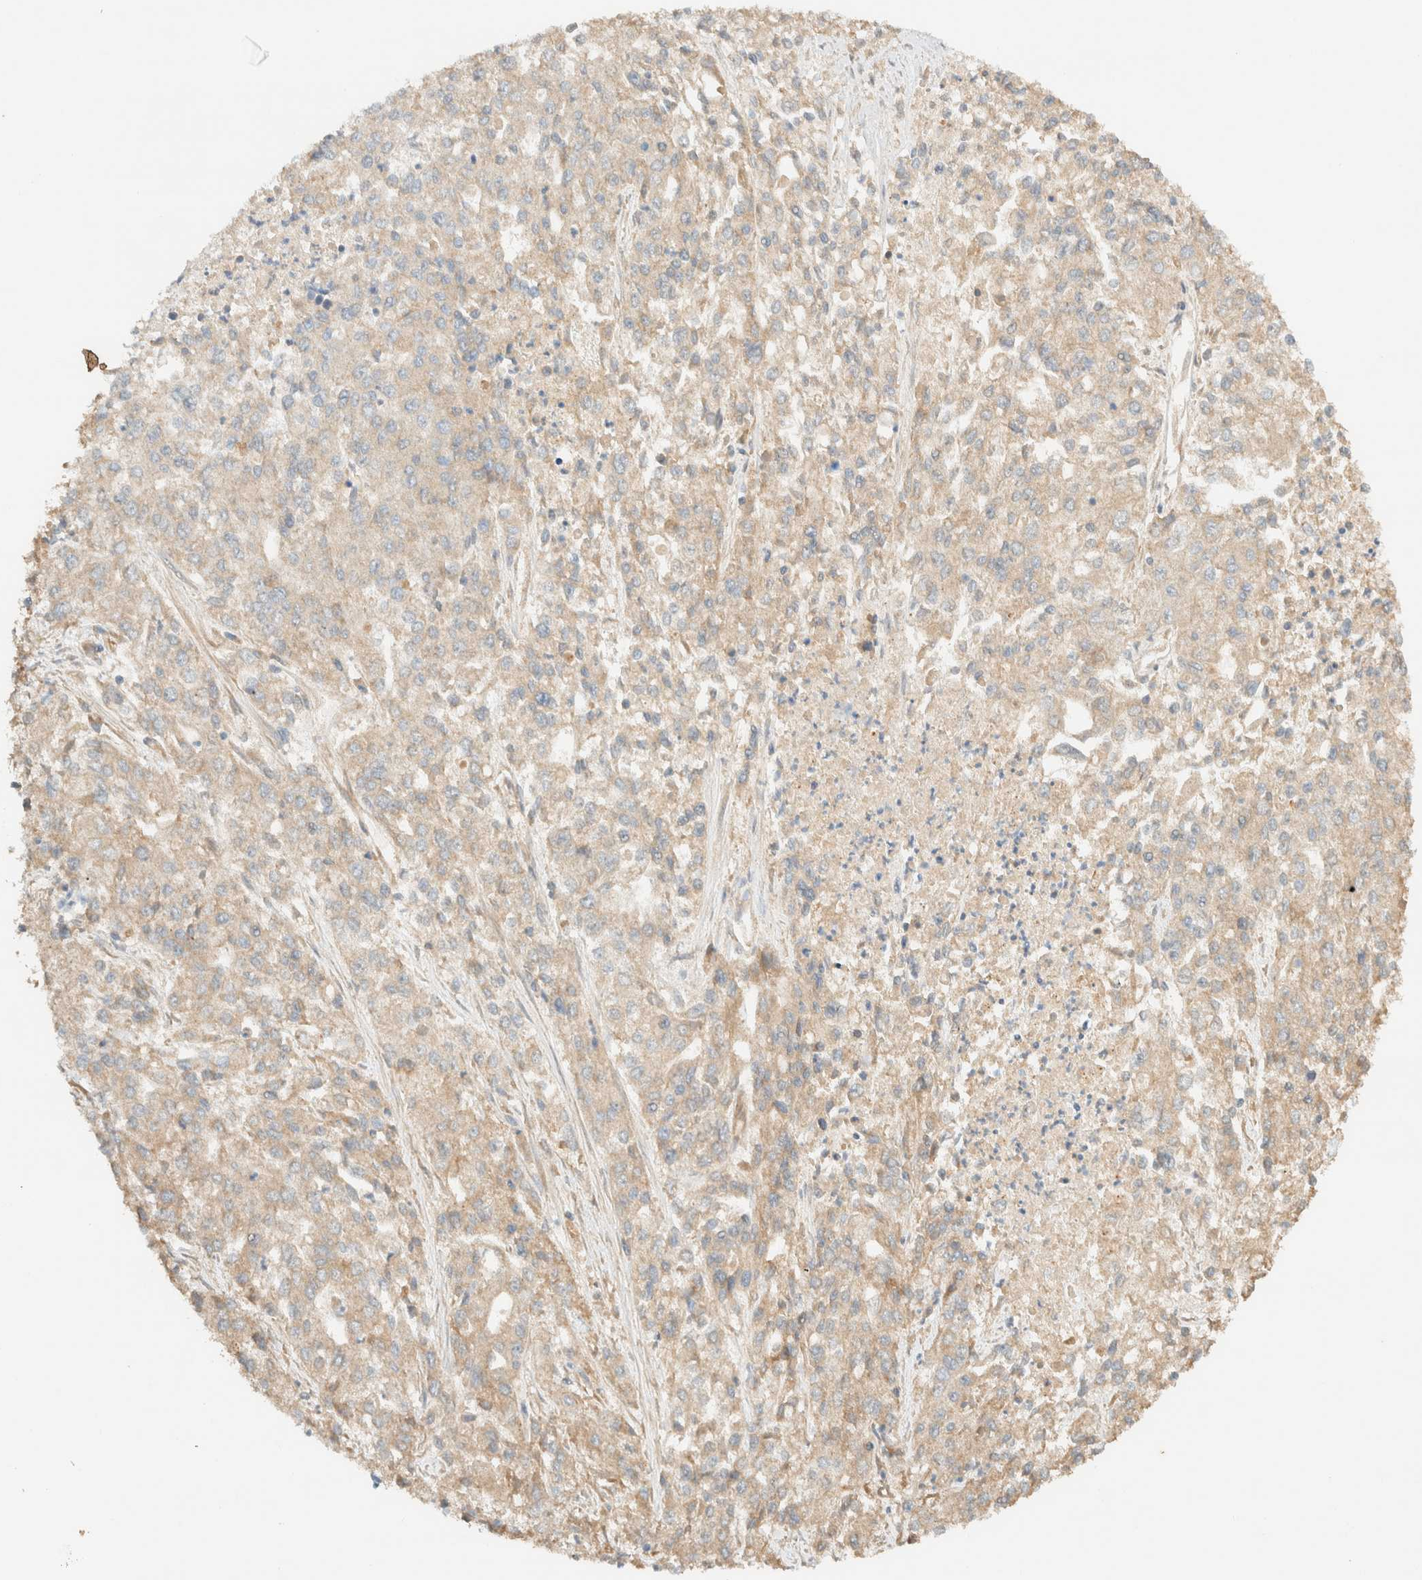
{"staining": {"intensity": "weak", "quantity": ">75%", "location": "cytoplasmic/membranous"}, "tissue": "endometrial cancer", "cell_type": "Tumor cells", "image_type": "cancer", "snomed": [{"axis": "morphology", "description": "Adenocarcinoma, NOS"}, {"axis": "topography", "description": "Endometrium"}], "caption": "Tumor cells demonstrate weak cytoplasmic/membranous staining in about >75% of cells in adenocarcinoma (endometrial). (IHC, brightfield microscopy, high magnification).", "gene": "ZBTB34", "patient": {"sex": "female", "age": 49}}